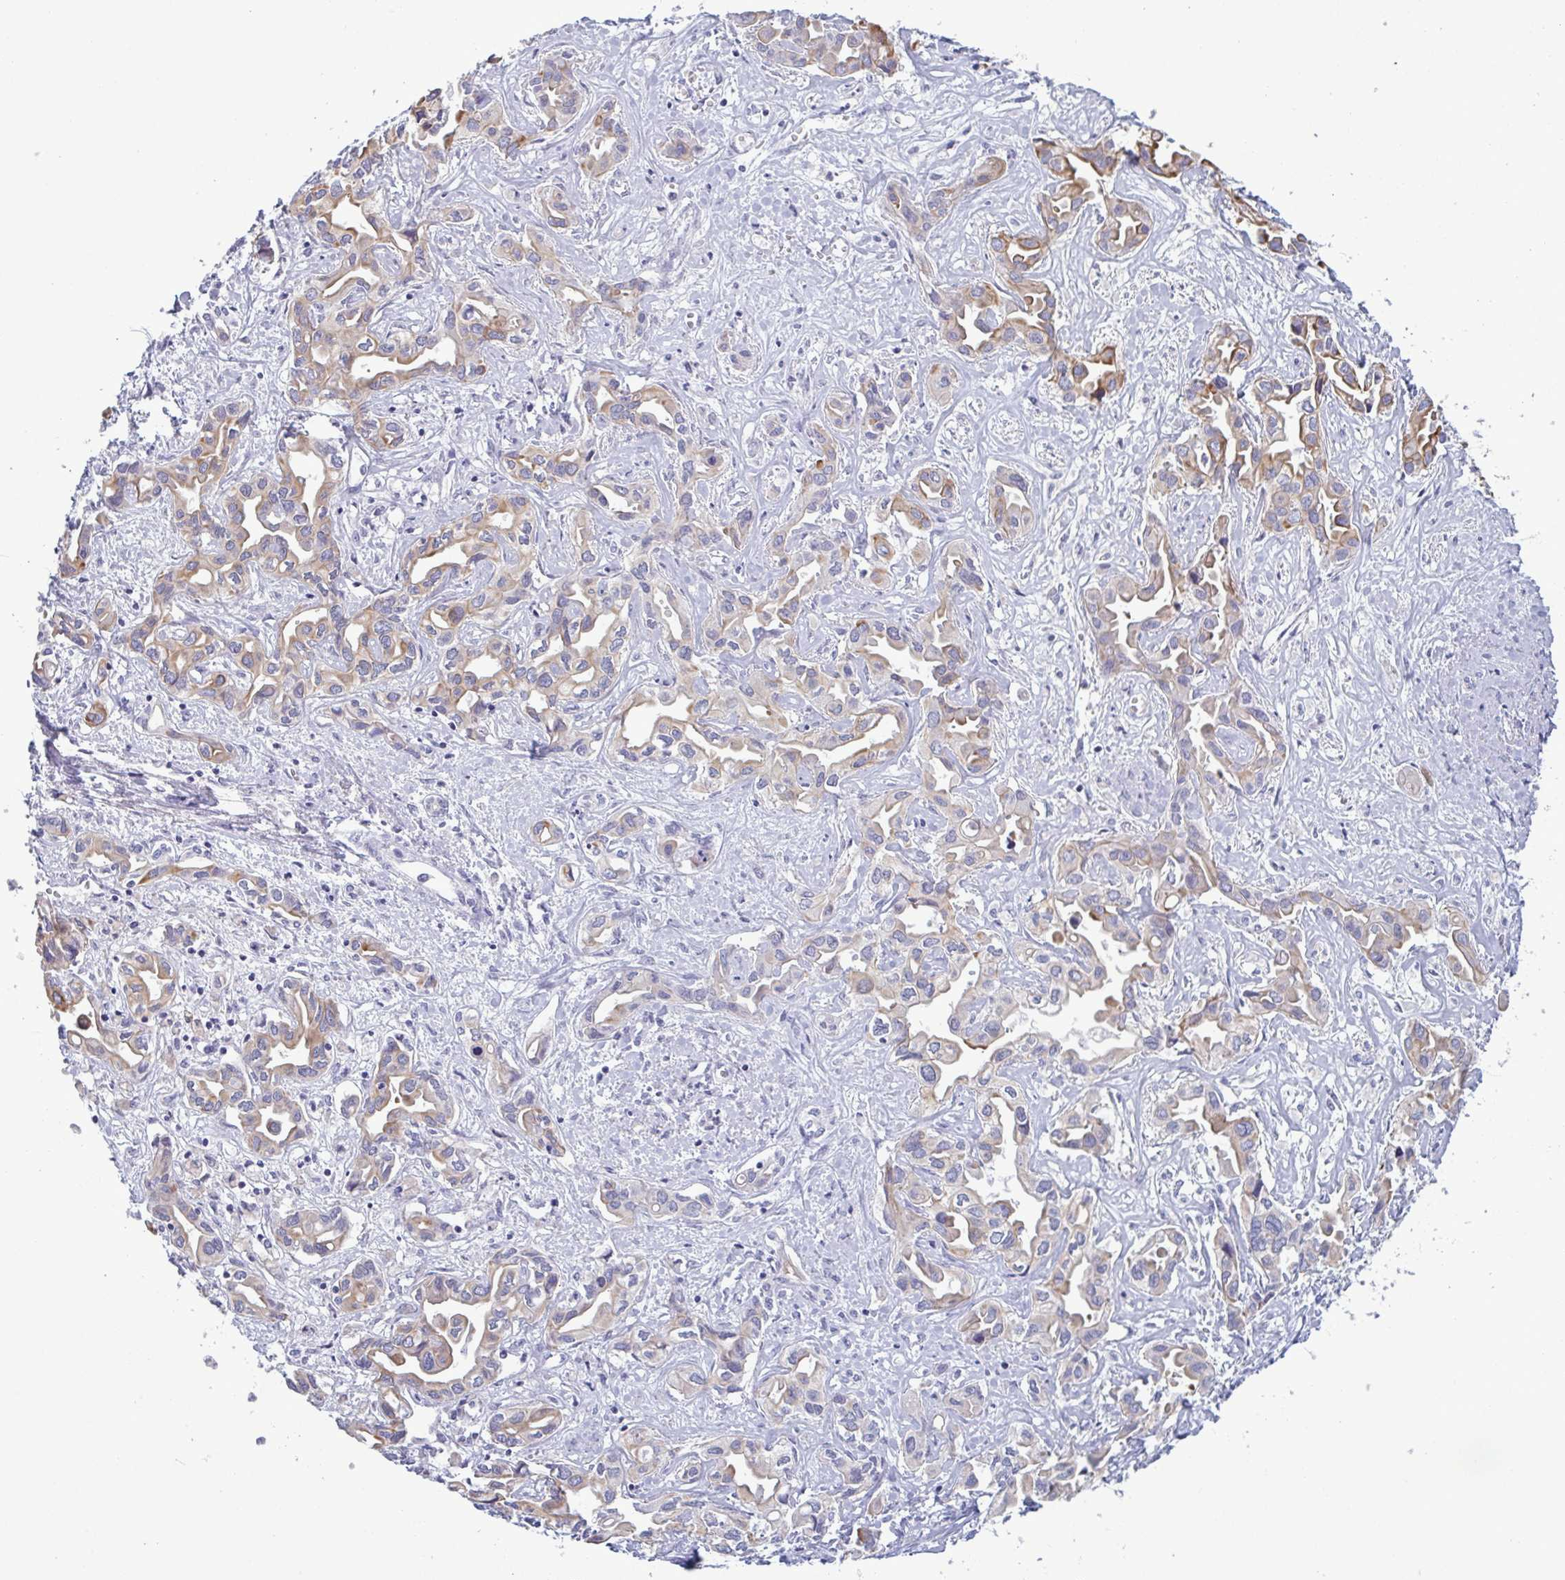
{"staining": {"intensity": "moderate", "quantity": "25%-75%", "location": "cytoplasmic/membranous"}, "tissue": "liver cancer", "cell_type": "Tumor cells", "image_type": "cancer", "snomed": [{"axis": "morphology", "description": "Cholangiocarcinoma"}, {"axis": "topography", "description": "Liver"}], "caption": "A micrograph of liver cholangiocarcinoma stained for a protein demonstrates moderate cytoplasmic/membranous brown staining in tumor cells. The staining was performed using DAB (3,3'-diaminobenzidine), with brown indicating positive protein expression. Nuclei are stained blue with hematoxylin.", "gene": "TENT5D", "patient": {"sex": "female", "age": 64}}